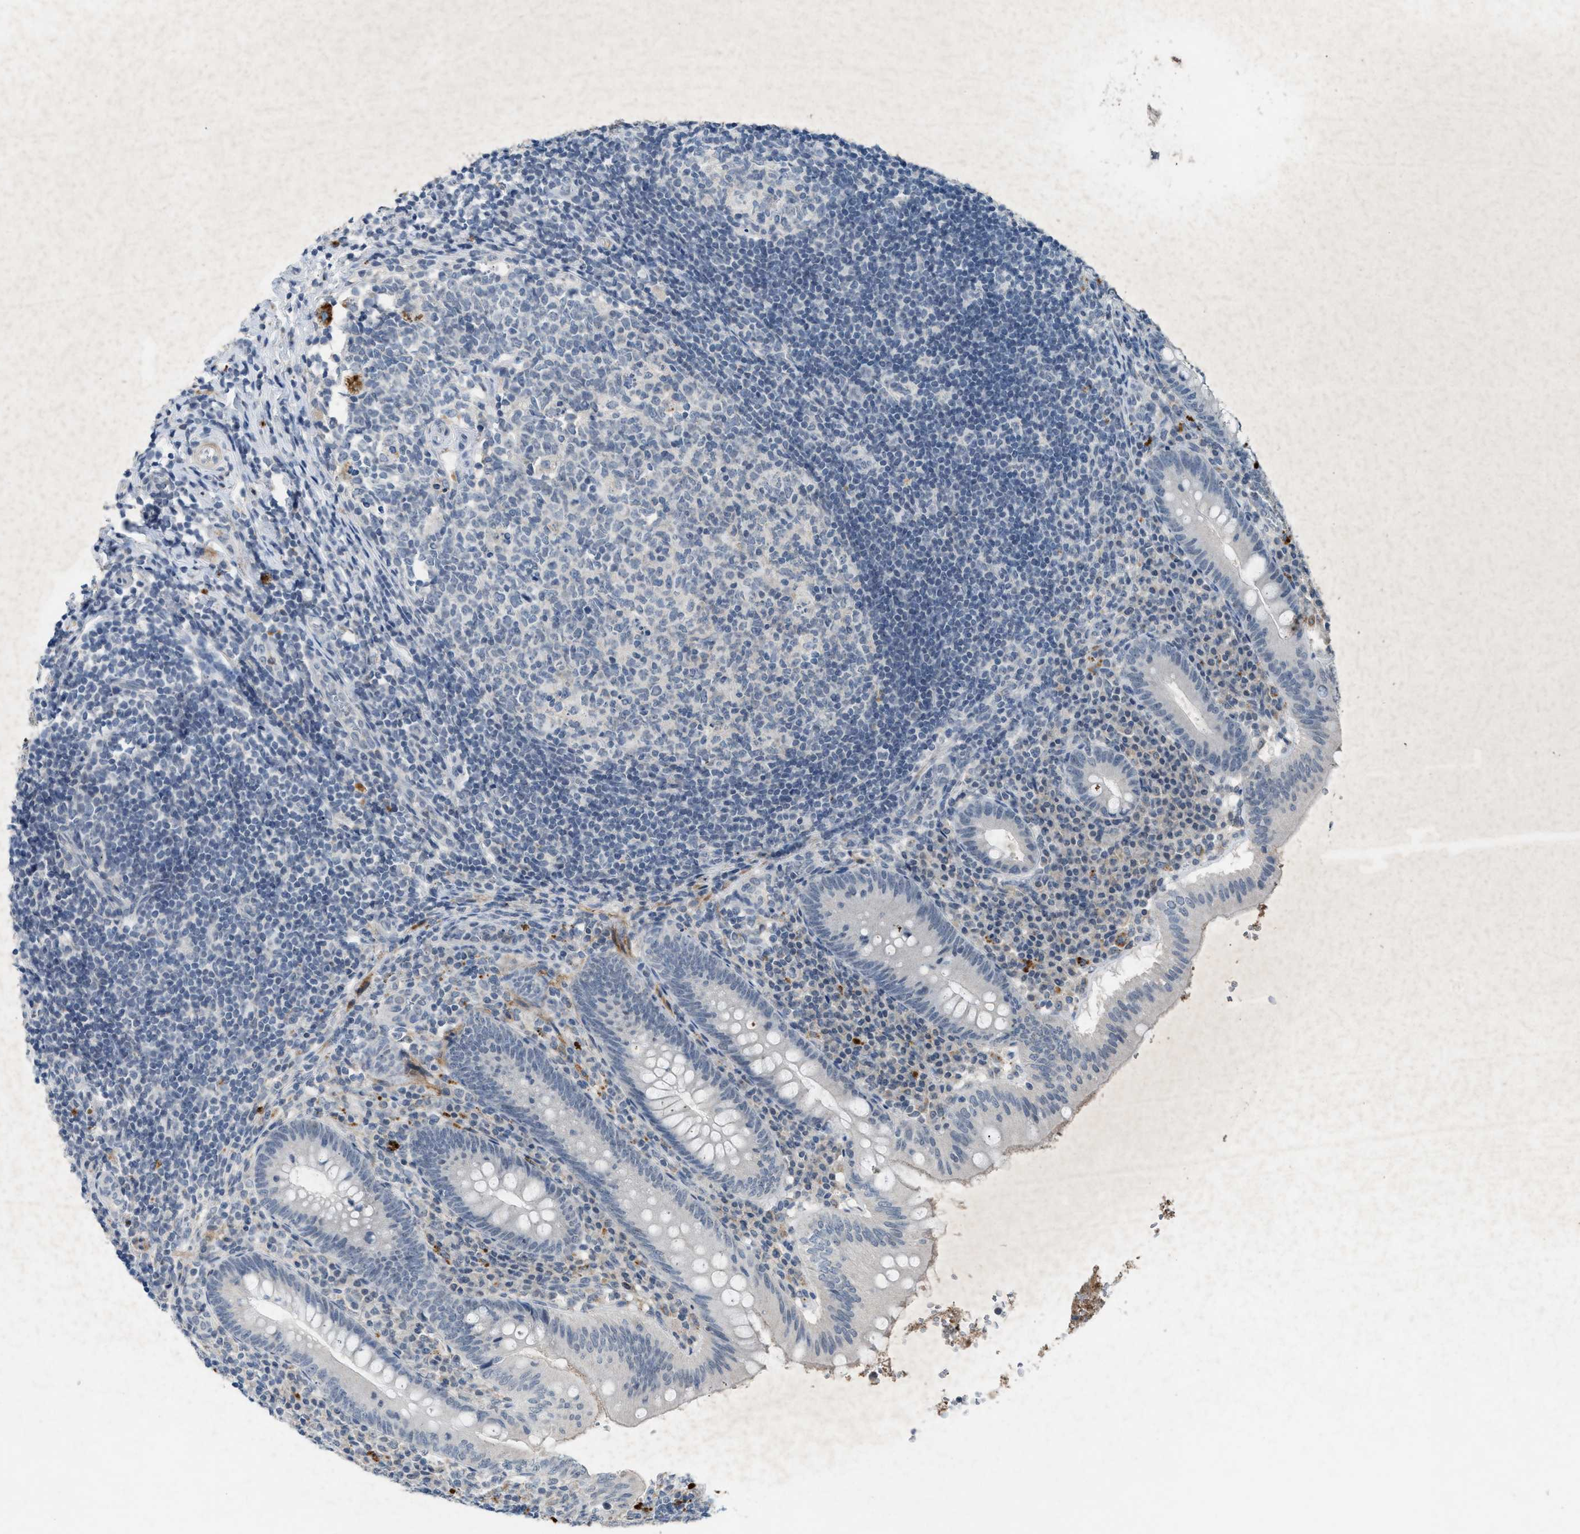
{"staining": {"intensity": "negative", "quantity": "none", "location": "none"}, "tissue": "appendix", "cell_type": "Glandular cells", "image_type": "normal", "snomed": [{"axis": "morphology", "description": "Normal tissue, NOS"}, {"axis": "topography", "description": "Appendix"}], "caption": "Glandular cells show no significant positivity in normal appendix.", "gene": "SLC5A5", "patient": {"sex": "male", "age": 8}}